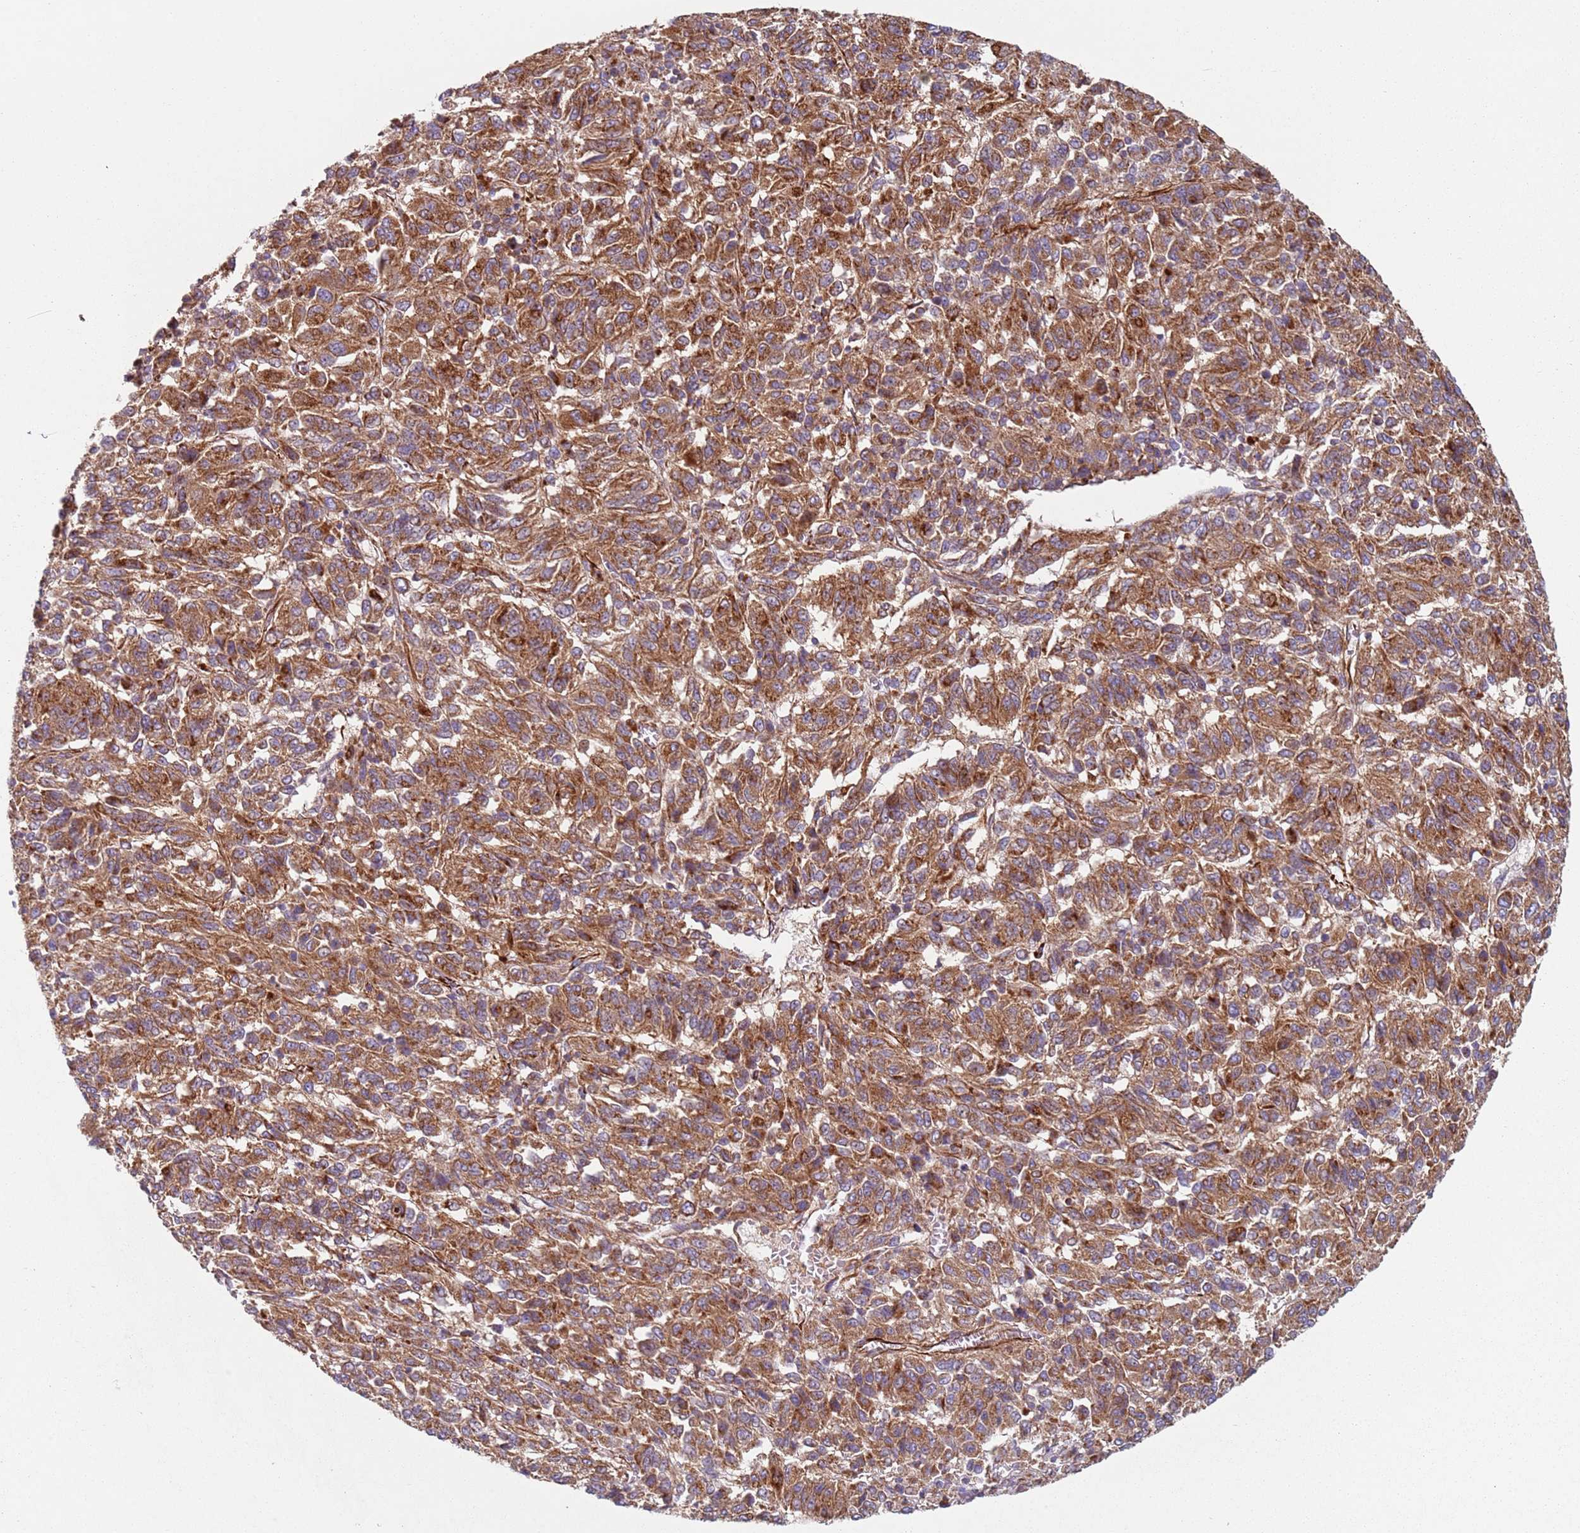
{"staining": {"intensity": "strong", "quantity": ">75%", "location": "cytoplasmic/membranous"}, "tissue": "melanoma", "cell_type": "Tumor cells", "image_type": "cancer", "snomed": [{"axis": "morphology", "description": "Malignant melanoma, Metastatic site"}, {"axis": "topography", "description": "Lung"}], "caption": "Melanoma tissue displays strong cytoplasmic/membranous expression in about >75% of tumor cells, visualized by immunohistochemistry.", "gene": "SNAPIN", "patient": {"sex": "male", "age": 64}}